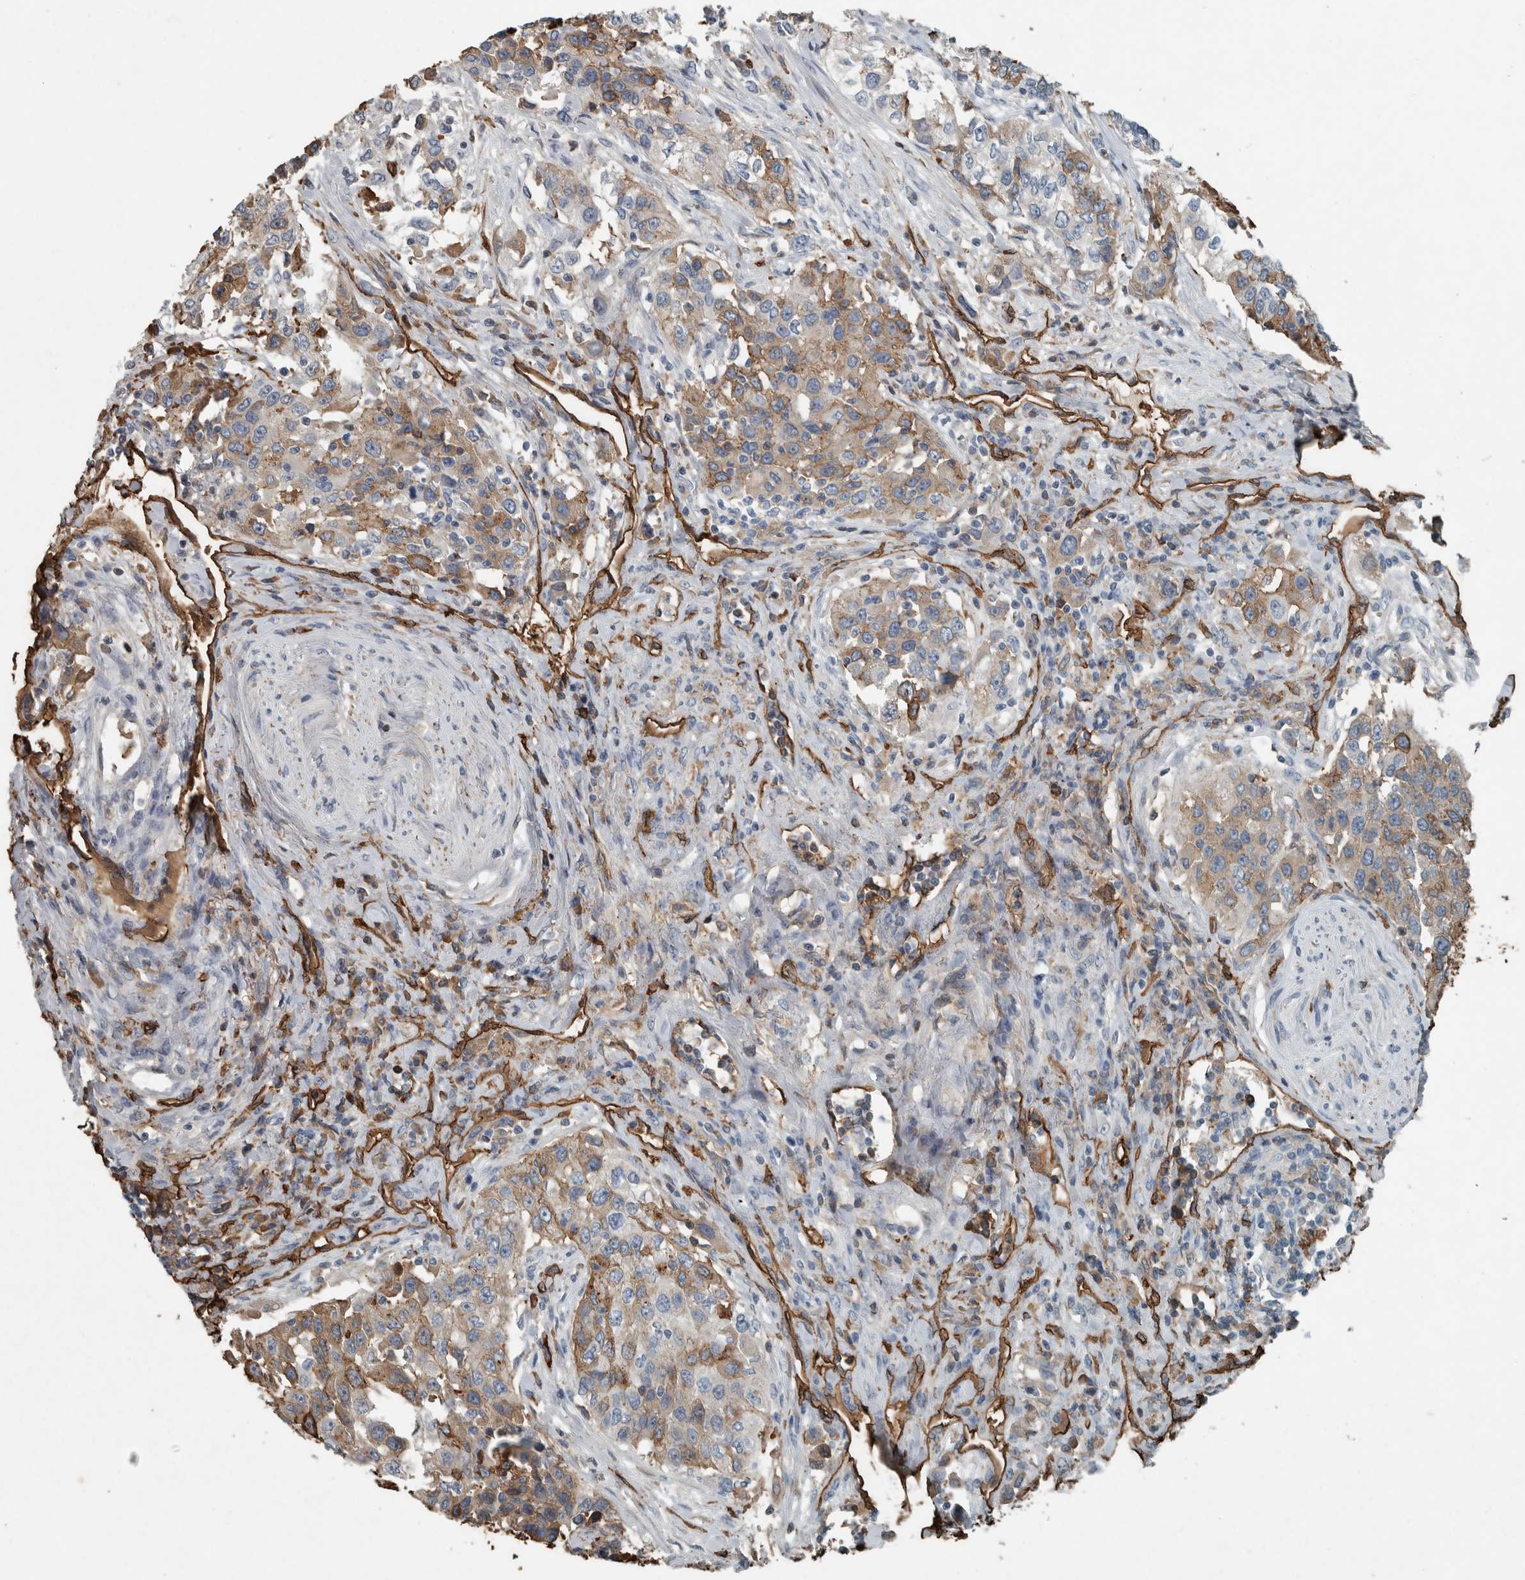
{"staining": {"intensity": "weak", "quantity": ">75%", "location": "cytoplasmic/membranous"}, "tissue": "urothelial cancer", "cell_type": "Tumor cells", "image_type": "cancer", "snomed": [{"axis": "morphology", "description": "Urothelial carcinoma, High grade"}, {"axis": "topography", "description": "Urinary bladder"}], "caption": "Immunohistochemical staining of human urothelial carcinoma (high-grade) demonstrates low levels of weak cytoplasmic/membranous positivity in approximately >75% of tumor cells. (Brightfield microscopy of DAB IHC at high magnification).", "gene": "LBP", "patient": {"sex": "female", "age": 80}}